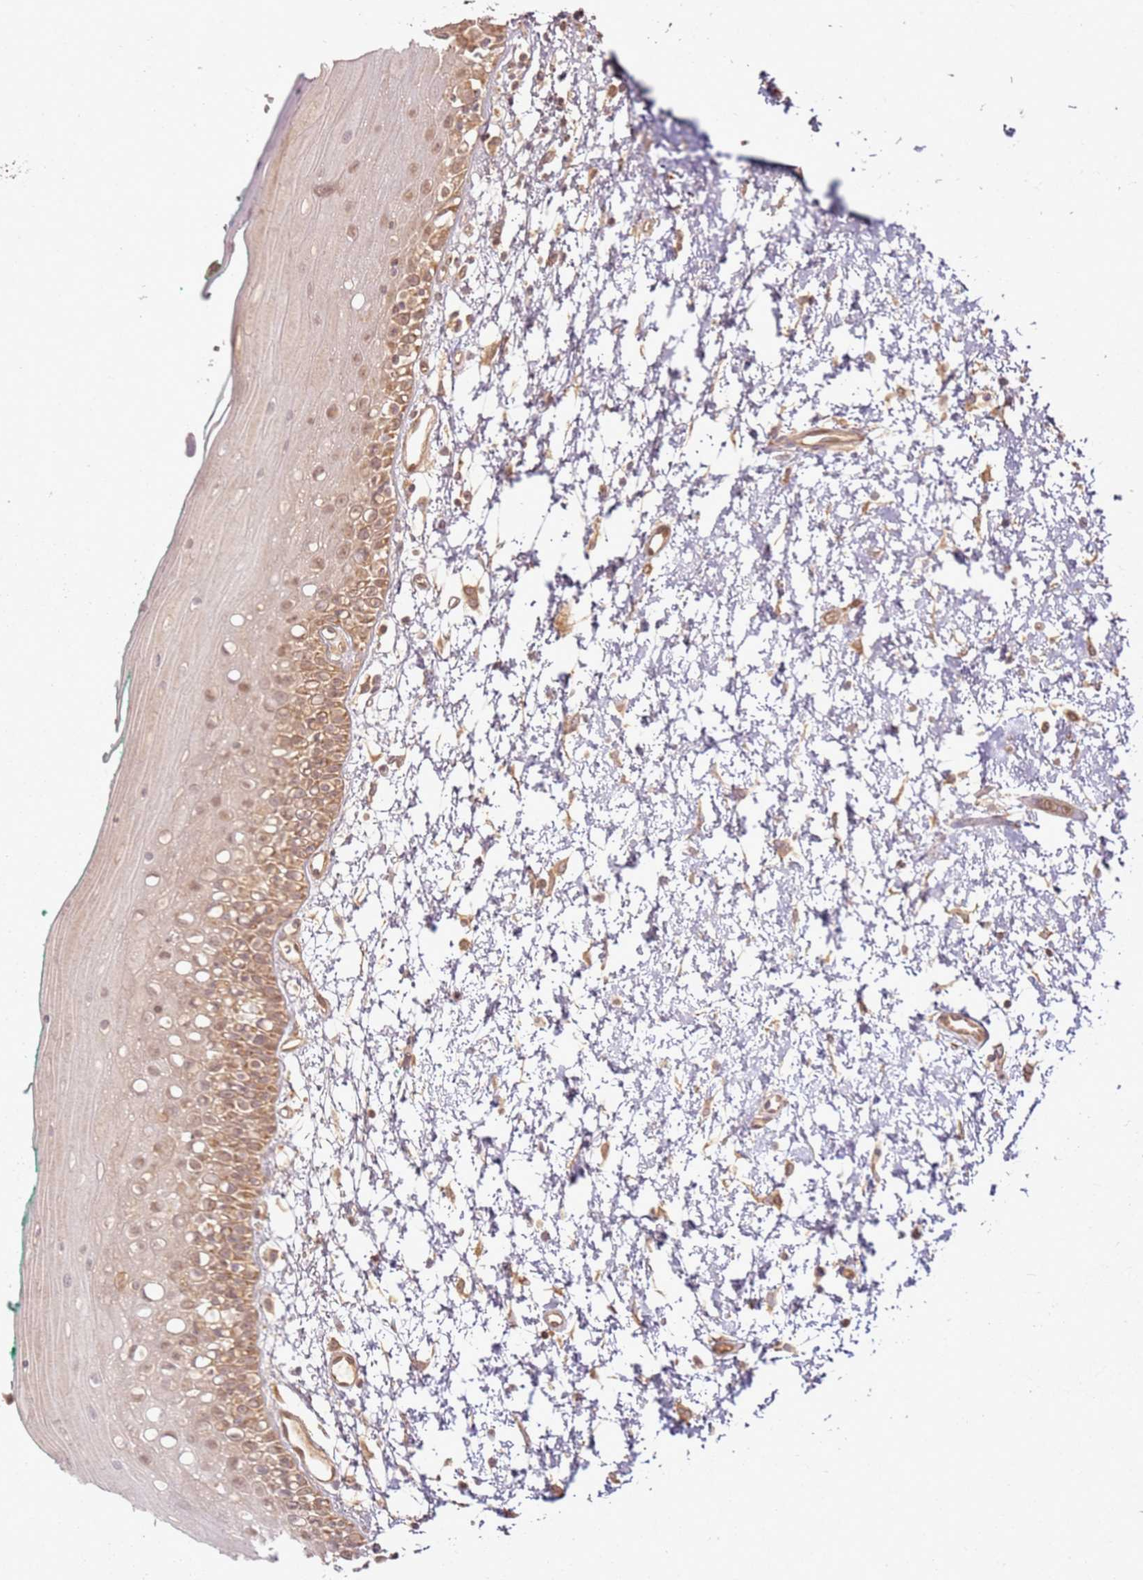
{"staining": {"intensity": "moderate", "quantity": "25%-75%", "location": "cytoplasmic/membranous"}, "tissue": "oral mucosa", "cell_type": "Squamous epithelial cells", "image_type": "normal", "snomed": [{"axis": "morphology", "description": "Normal tissue, NOS"}, {"axis": "topography", "description": "Oral tissue"}], "caption": "The histopathology image displays staining of benign oral mucosa, revealing moderate cytoplasmic/membranous protein expression (brown color) within squamous epithelial cells.", "gene": "ZNF776", "patient": {"sex": "female", "age": 70}}